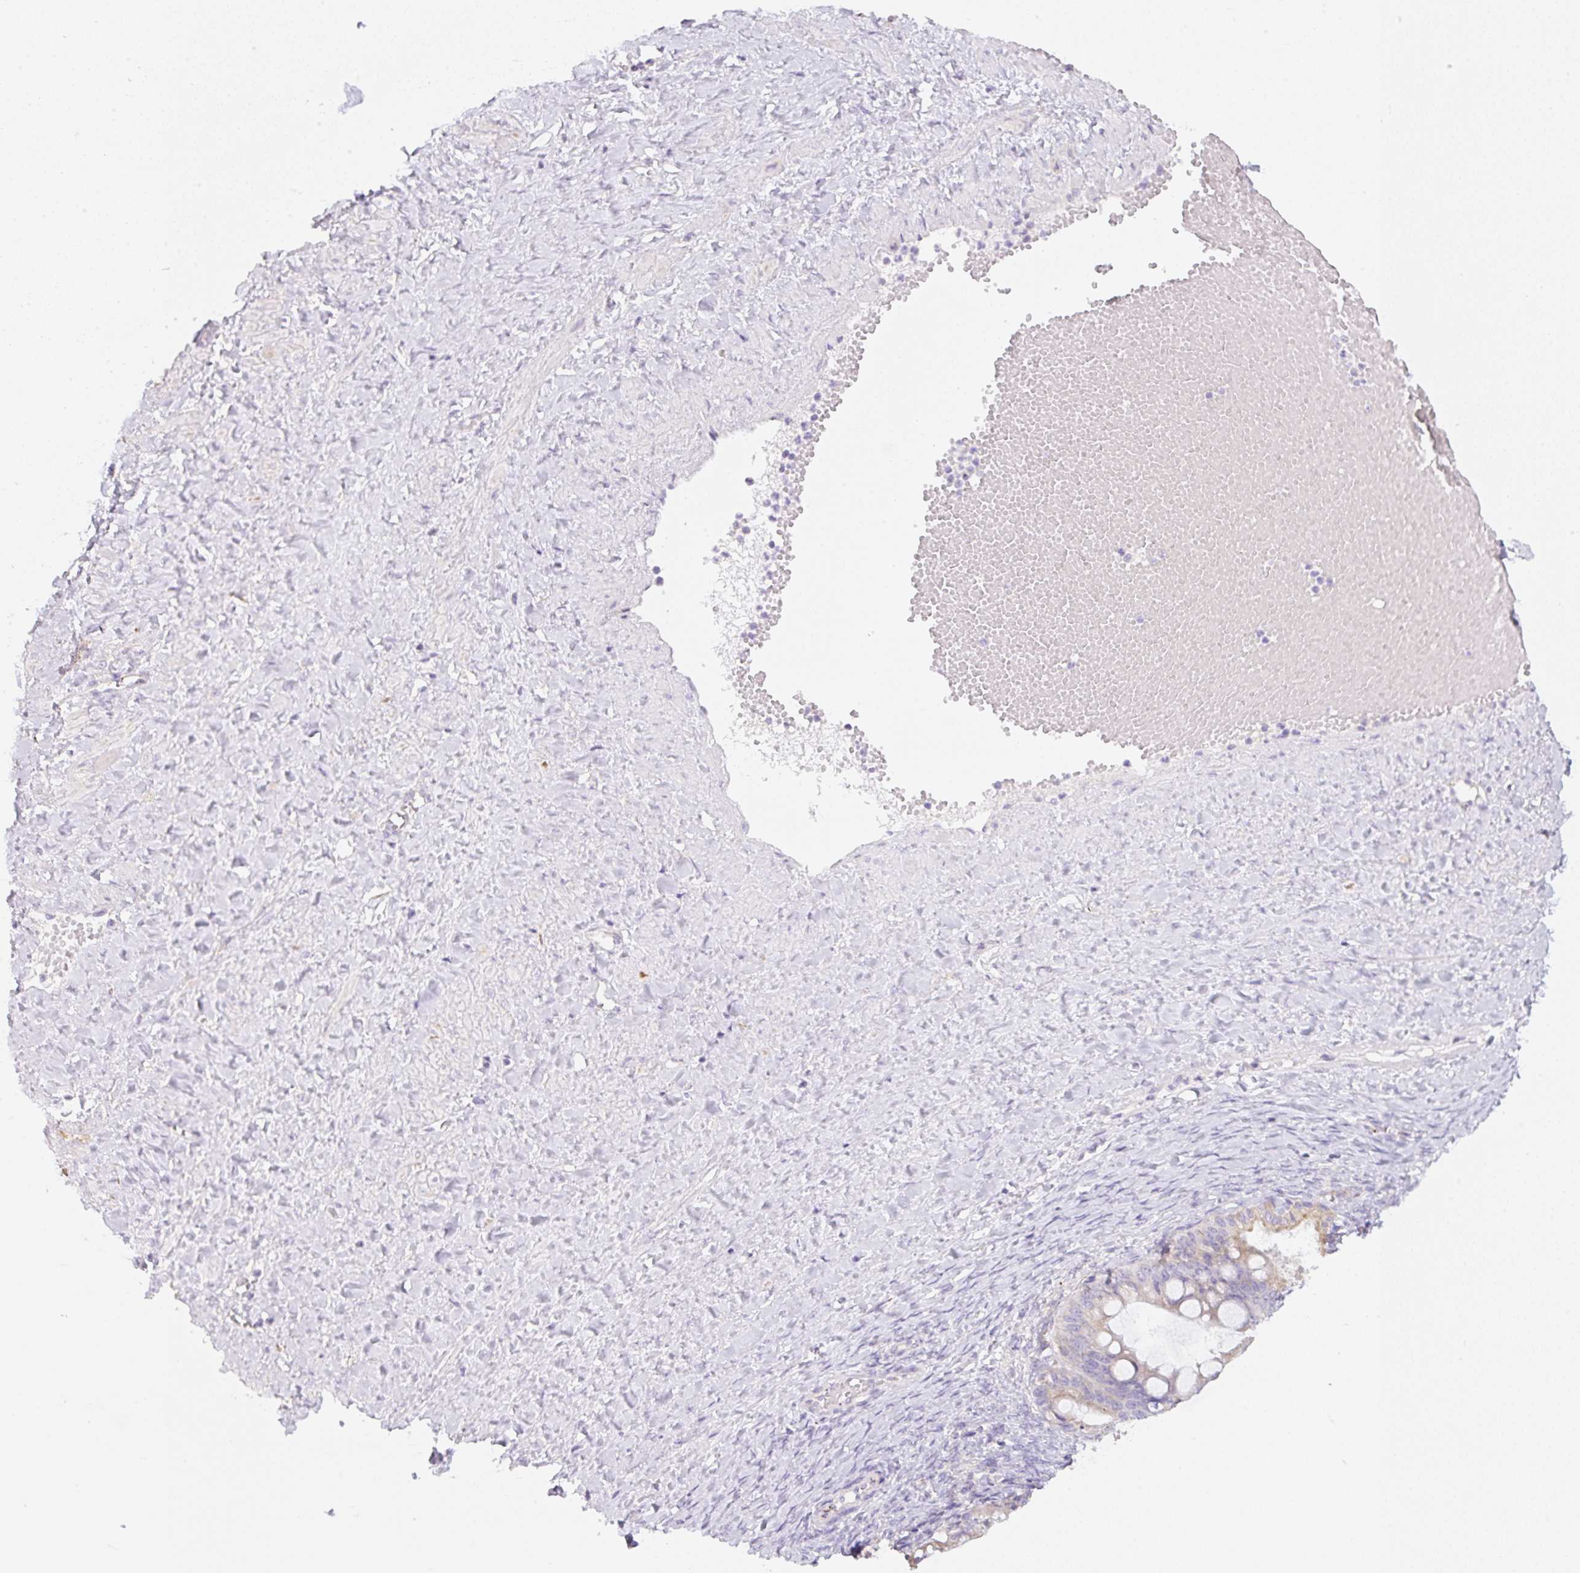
{"staining": {"intensity": "weak", "quantity": "<25%", "location": "cytoplasmic/membranous"}, "tissue": "ovarian cancer", "cell_type": "Tumor cells", "image_type": "cancer", "snomed": [{"axis": "morphology", "description": "Cystadenocarcinoma, mucinous, NOS"}, {"axis": "topography", "description": "Ovary"}], "caption": "Photomicrograph shows no protein expression in tumor cells of ovarian cancer (mucinous cystadenocarcinoma) tissue.", "gene": "CLEC3A", "patient": {"sex": "female", "age": 73}}